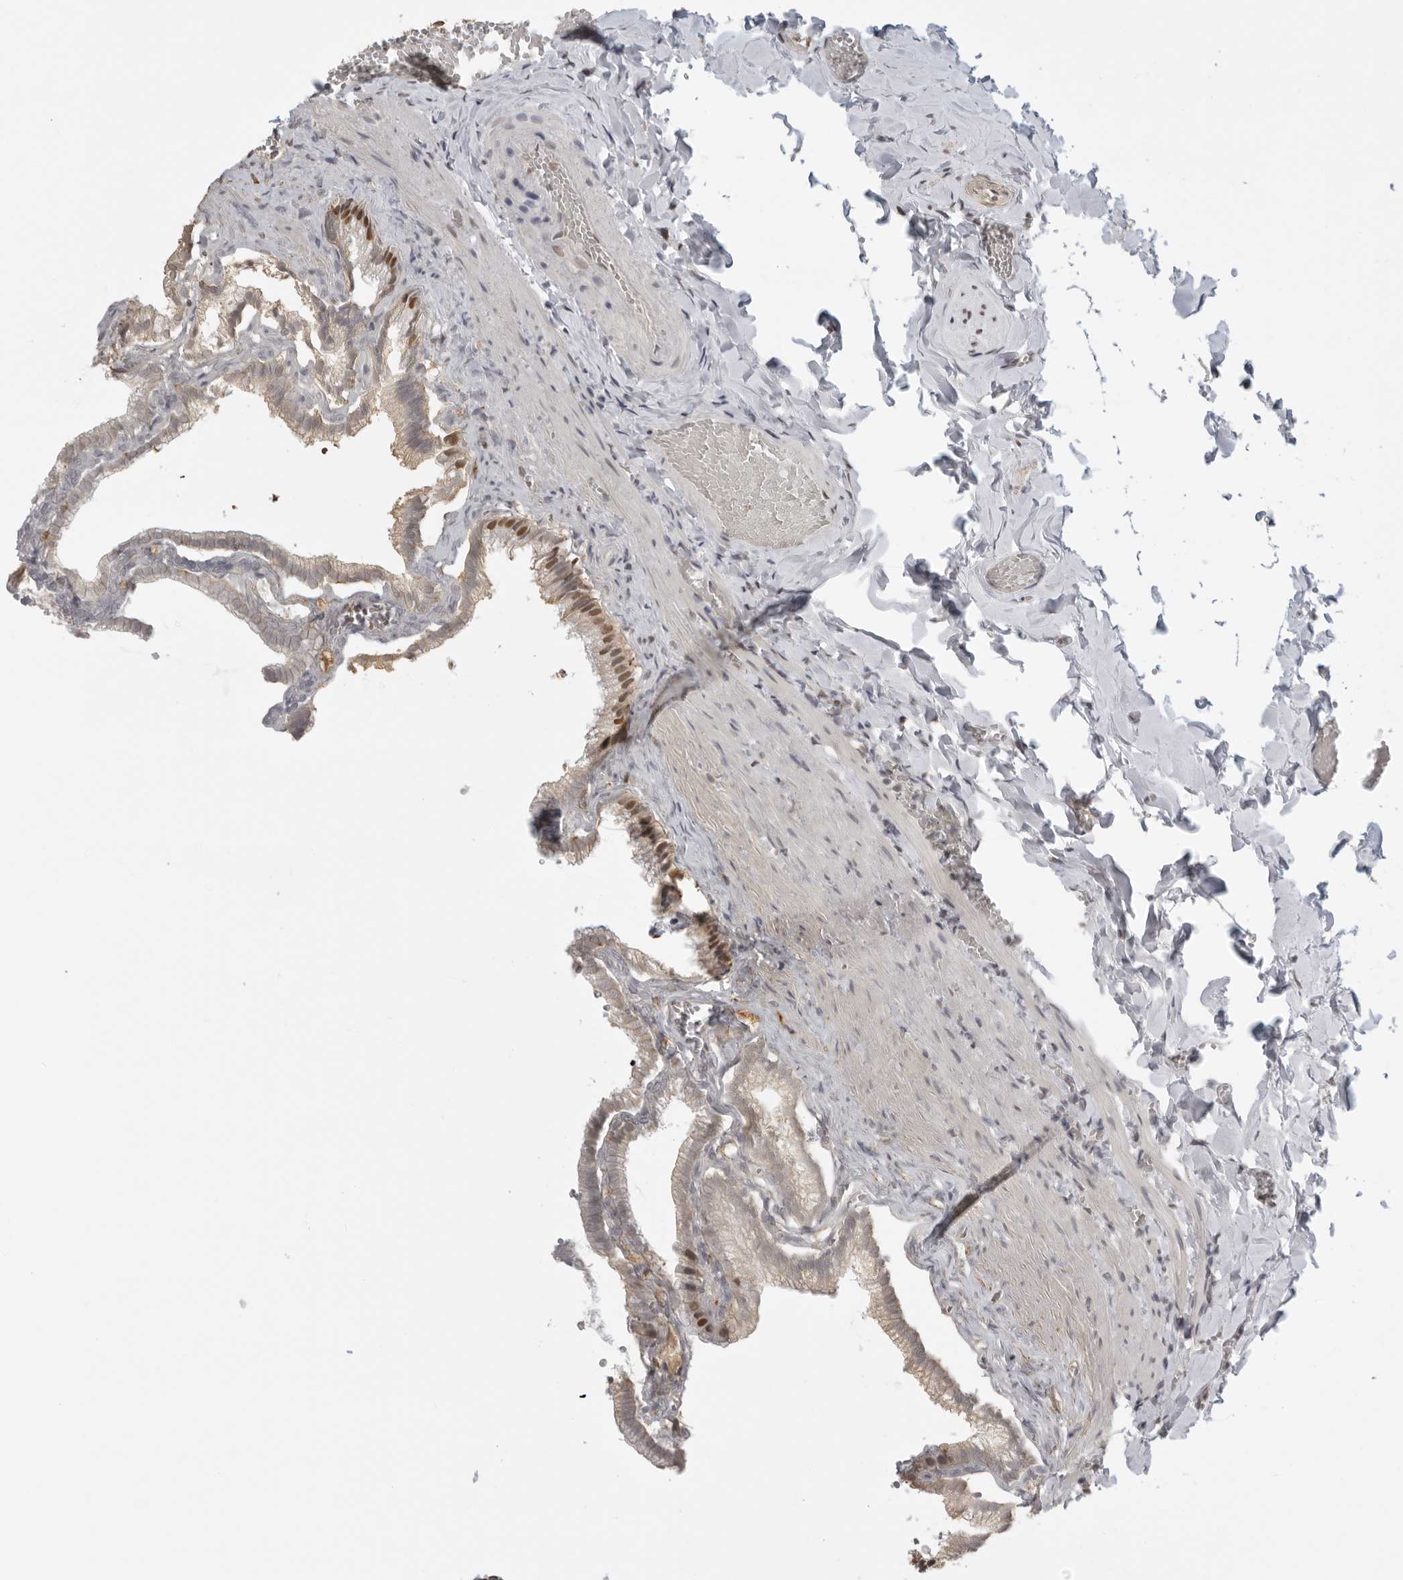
{"staining": {"intensity": "strong", "quantity": ">75%", "location": "nuclear"}, "tissue": "gallbladder", "cell_type": "Glandular cells", "image_type": "normal", "snomed": [{"axis": "morphology", "description": "Normal tissue, NOS"}, {"axis": "topography", "description": "Gallbladder"}], "caption": "Benign gallbladder was stained to show a protein in brown. There is high levels of strong nuclear staining in about >75% of glandular cells.", "gene": "RPA2", "patient": {"sex": "male", "age": 38}}